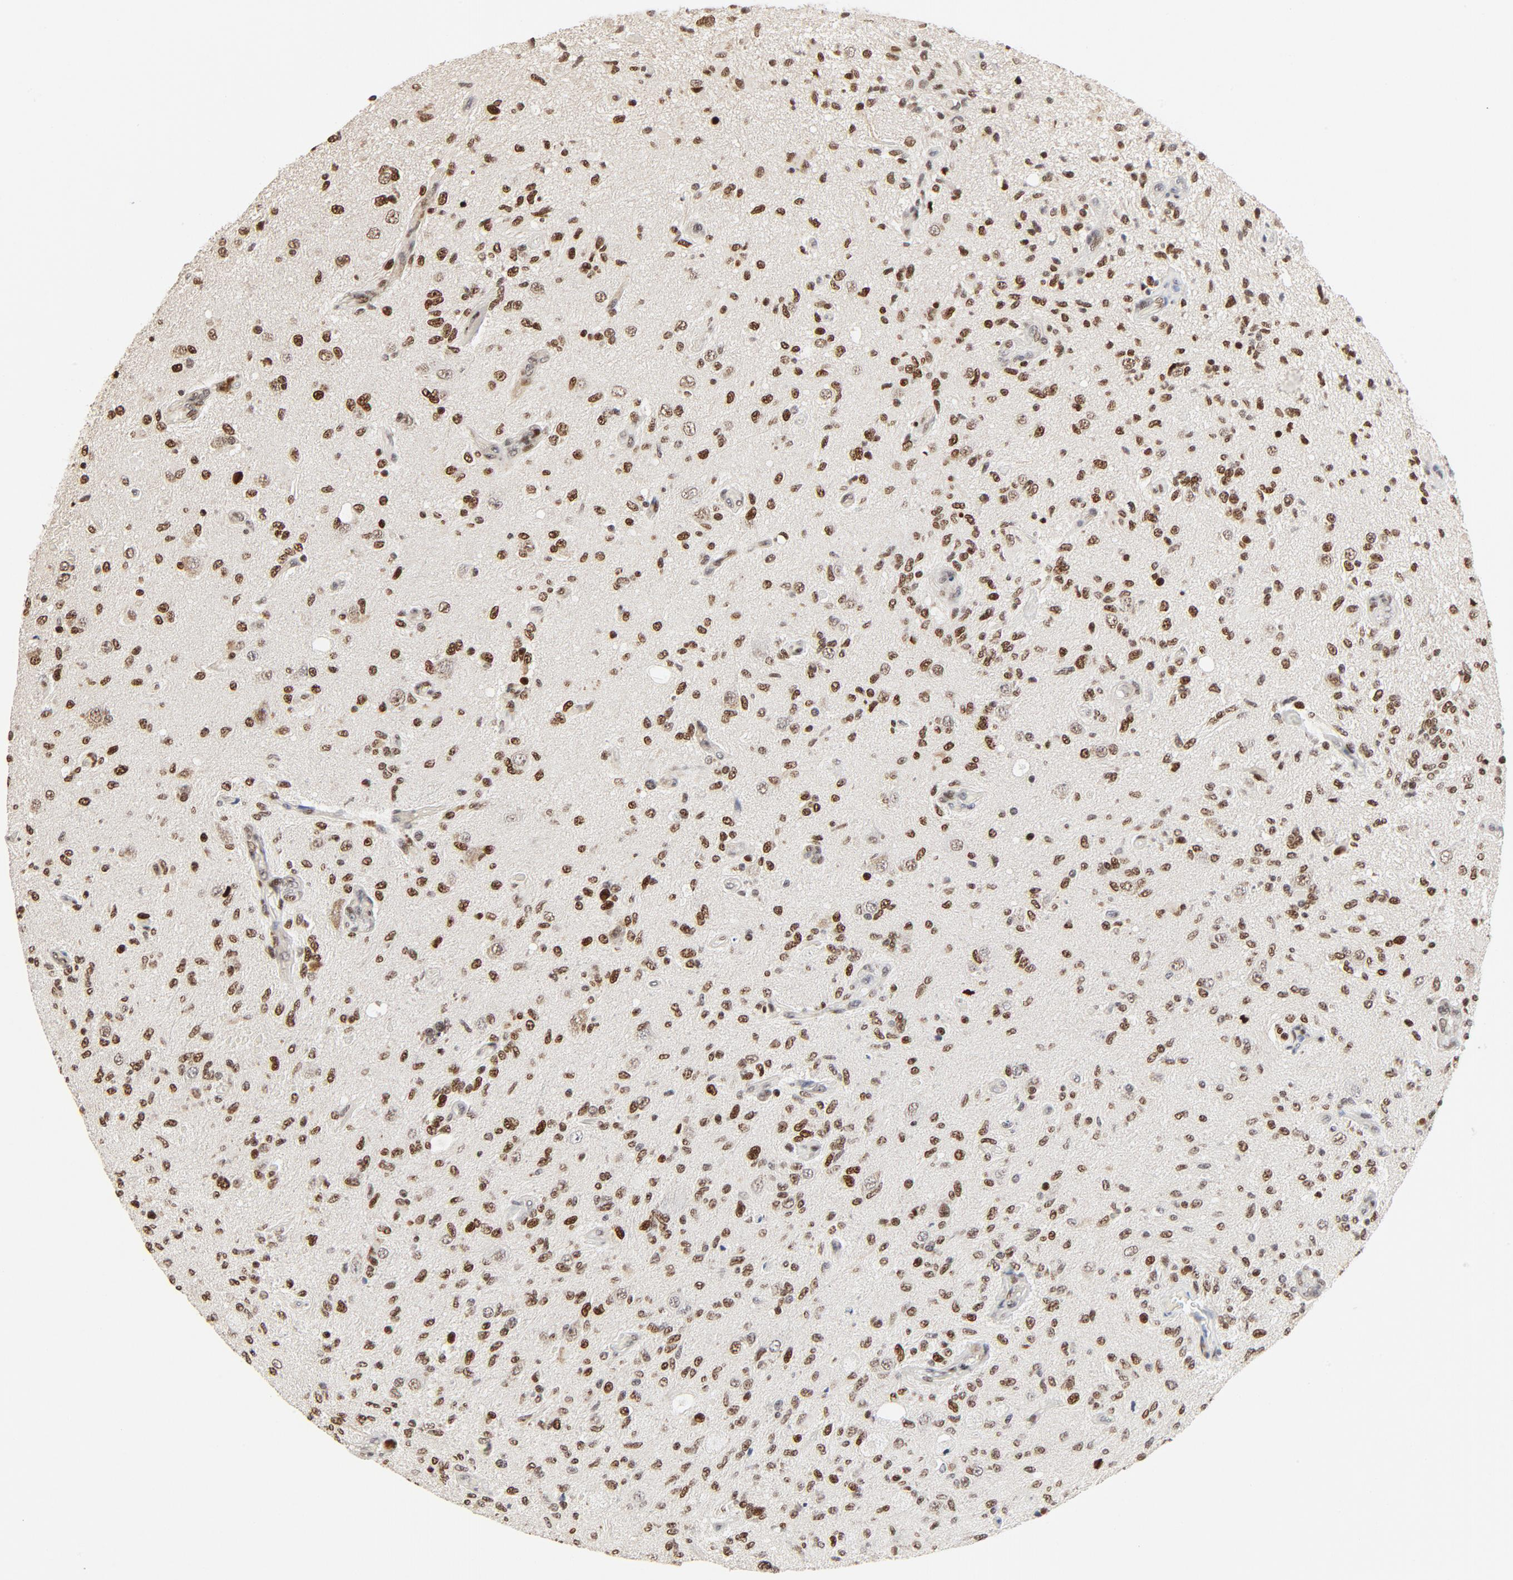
{"staining": {"intensity": "strong", "quantity": ">75%", "location": "nuclear"}, "tissue": "glioma", "cell_type": "Tumor cells", "image_type": "cancer", "snomed": [{"axis": "morphology", "description": "Normal tissue, NOS"}, {"axis": "morphology", "description": "Glioma, malignant, High grade"}, {"axis": "topography", "description": "Cerebral cortex"}], "caption": "Malignant high-grade glioma tissue displays strong nuclear staining in approximately >75% of tumor cells", "gene": "GTF2I", "patient": {"sex": "male", "age": 77}}